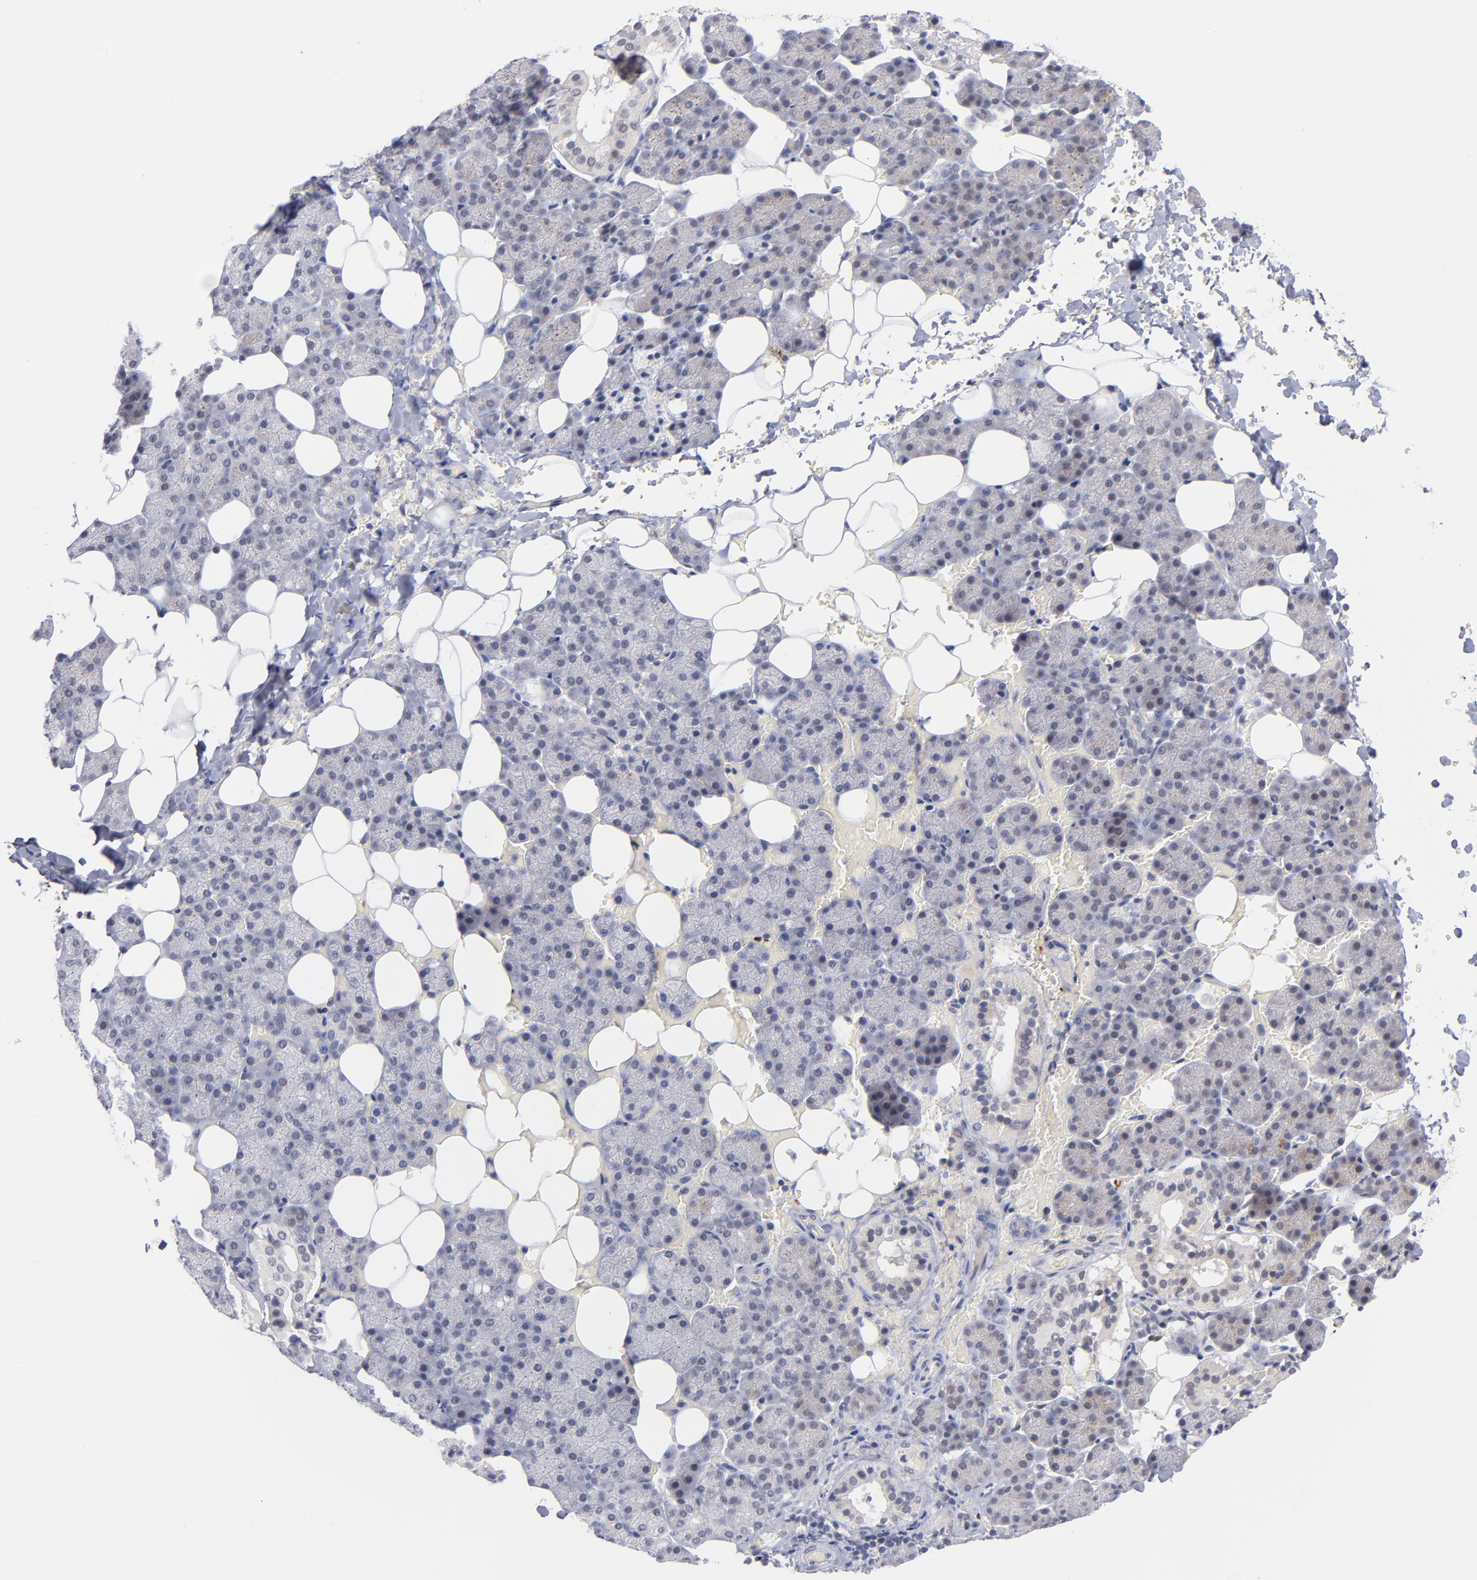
{"staining": {"intensity": "negative", "quantity": "none", "location": "none"}, "tissue": "salivary gland", "cell_type": "Glandular cells", "image_type": "normal", "snomed": [{"axis": "morphology", "description": "Normal tissue, NOS"}, {"axis": "topography", "description": "Lymph node"}, {"axis": "topography", "description": "Salivary gland"}], "caption": "DAB immunohistochemical staining of normal salivary gland exhibits no significant expression in glandular cells.", "gene": "WSB1", "patient": {"sex": "male", "age": 8}}